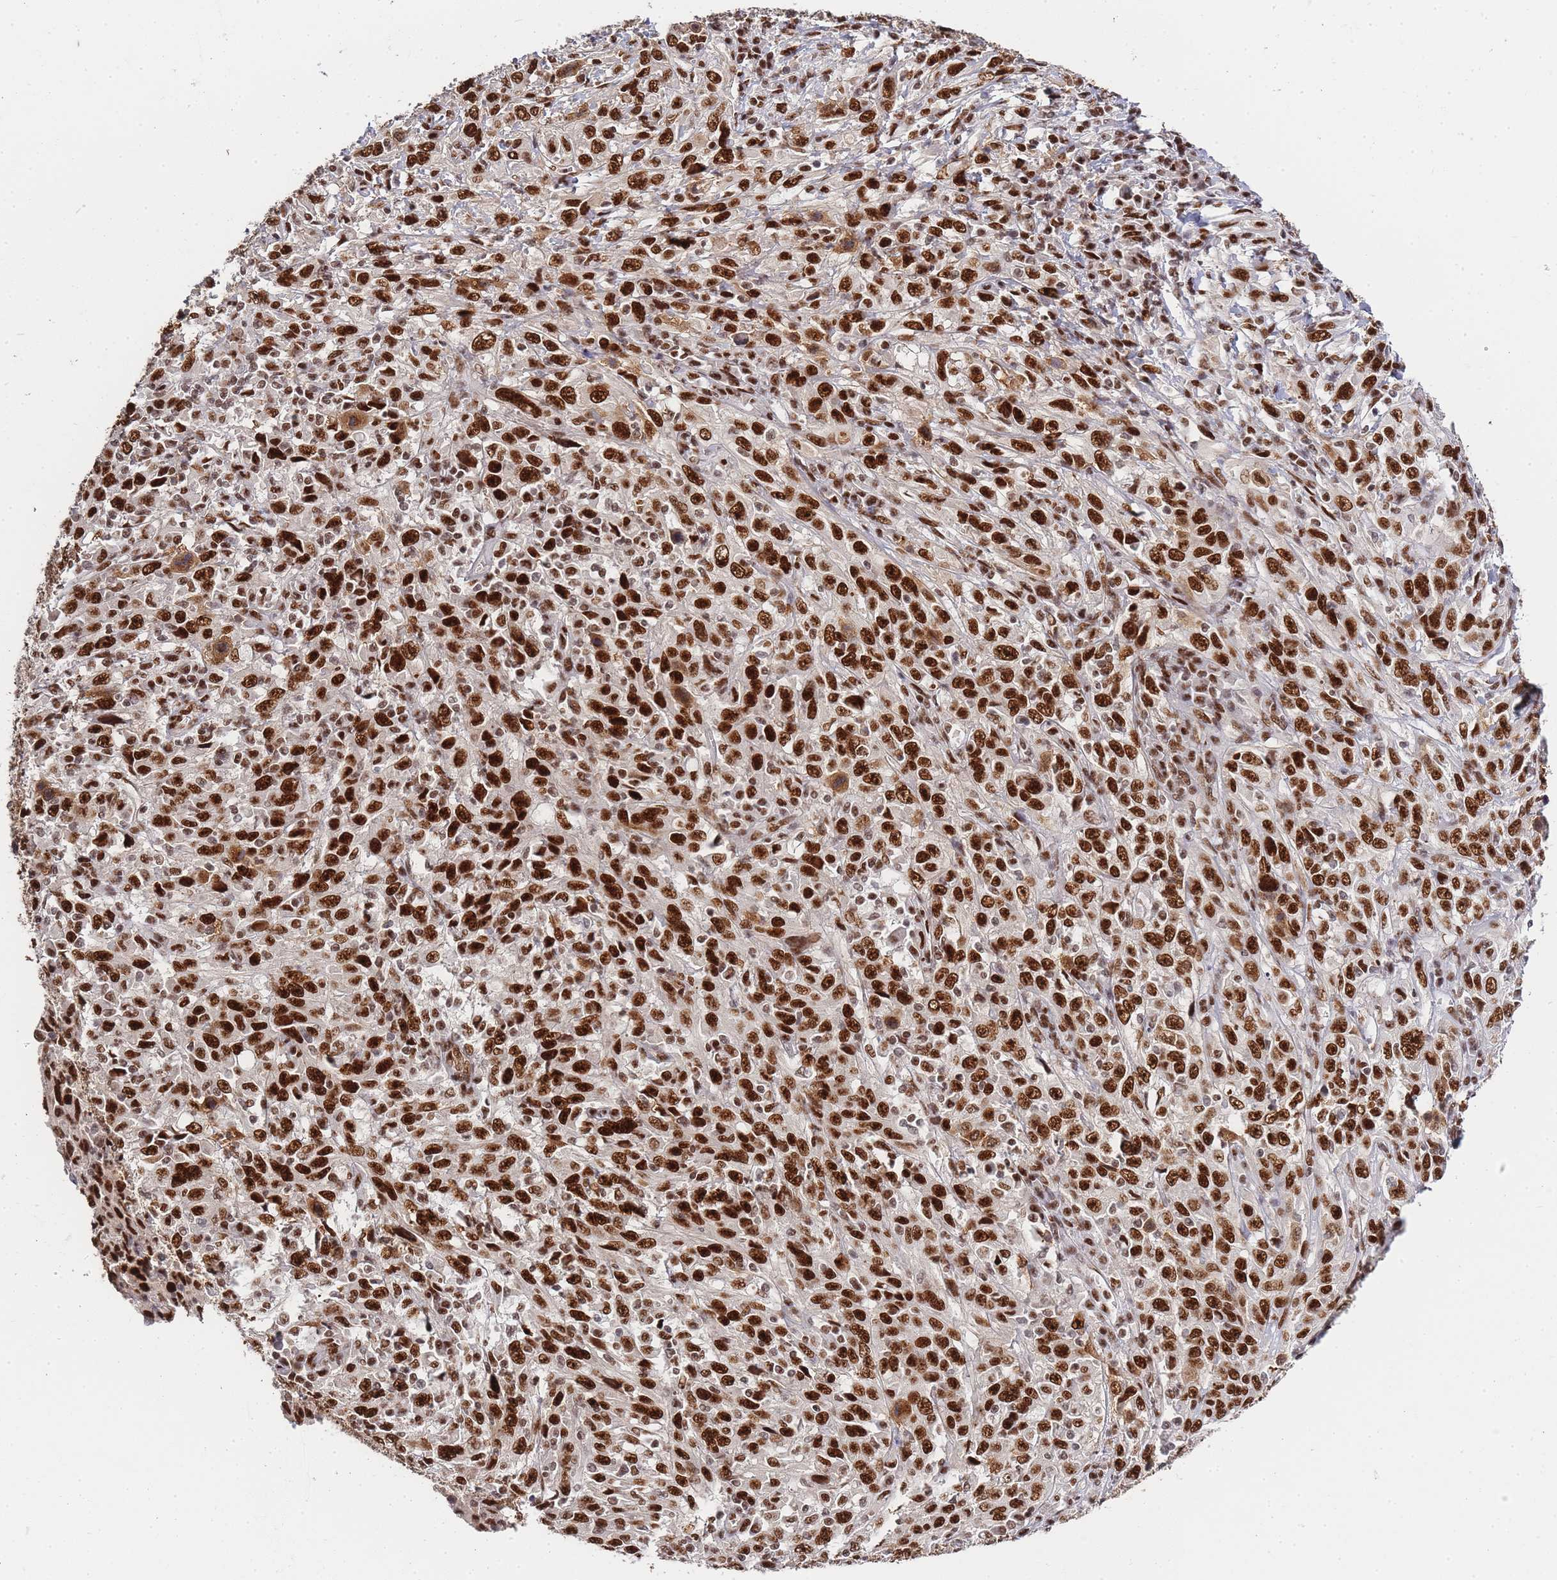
{"staining": {"intensity": "strong", "quantity": ">75%", "location": "nuclear"}, "tissue": "cervical cancer", "cell_type": "Tumor cells", "image_type": "cancer", "snomed": [{"axis": "morphology", "description": "Squamous cell carcinoma, NOS"}, {"axis": "topography", "description": "Cervix"}], "caption": "Immunohistochemistry (IHC) of squamous cell carcinoma (cervical) reveals high levels of strong nuclear positivity in approximately >75% of tumor cells.", "gene": "PRKDC", "patient": {"sex": "female", "age": 46}}